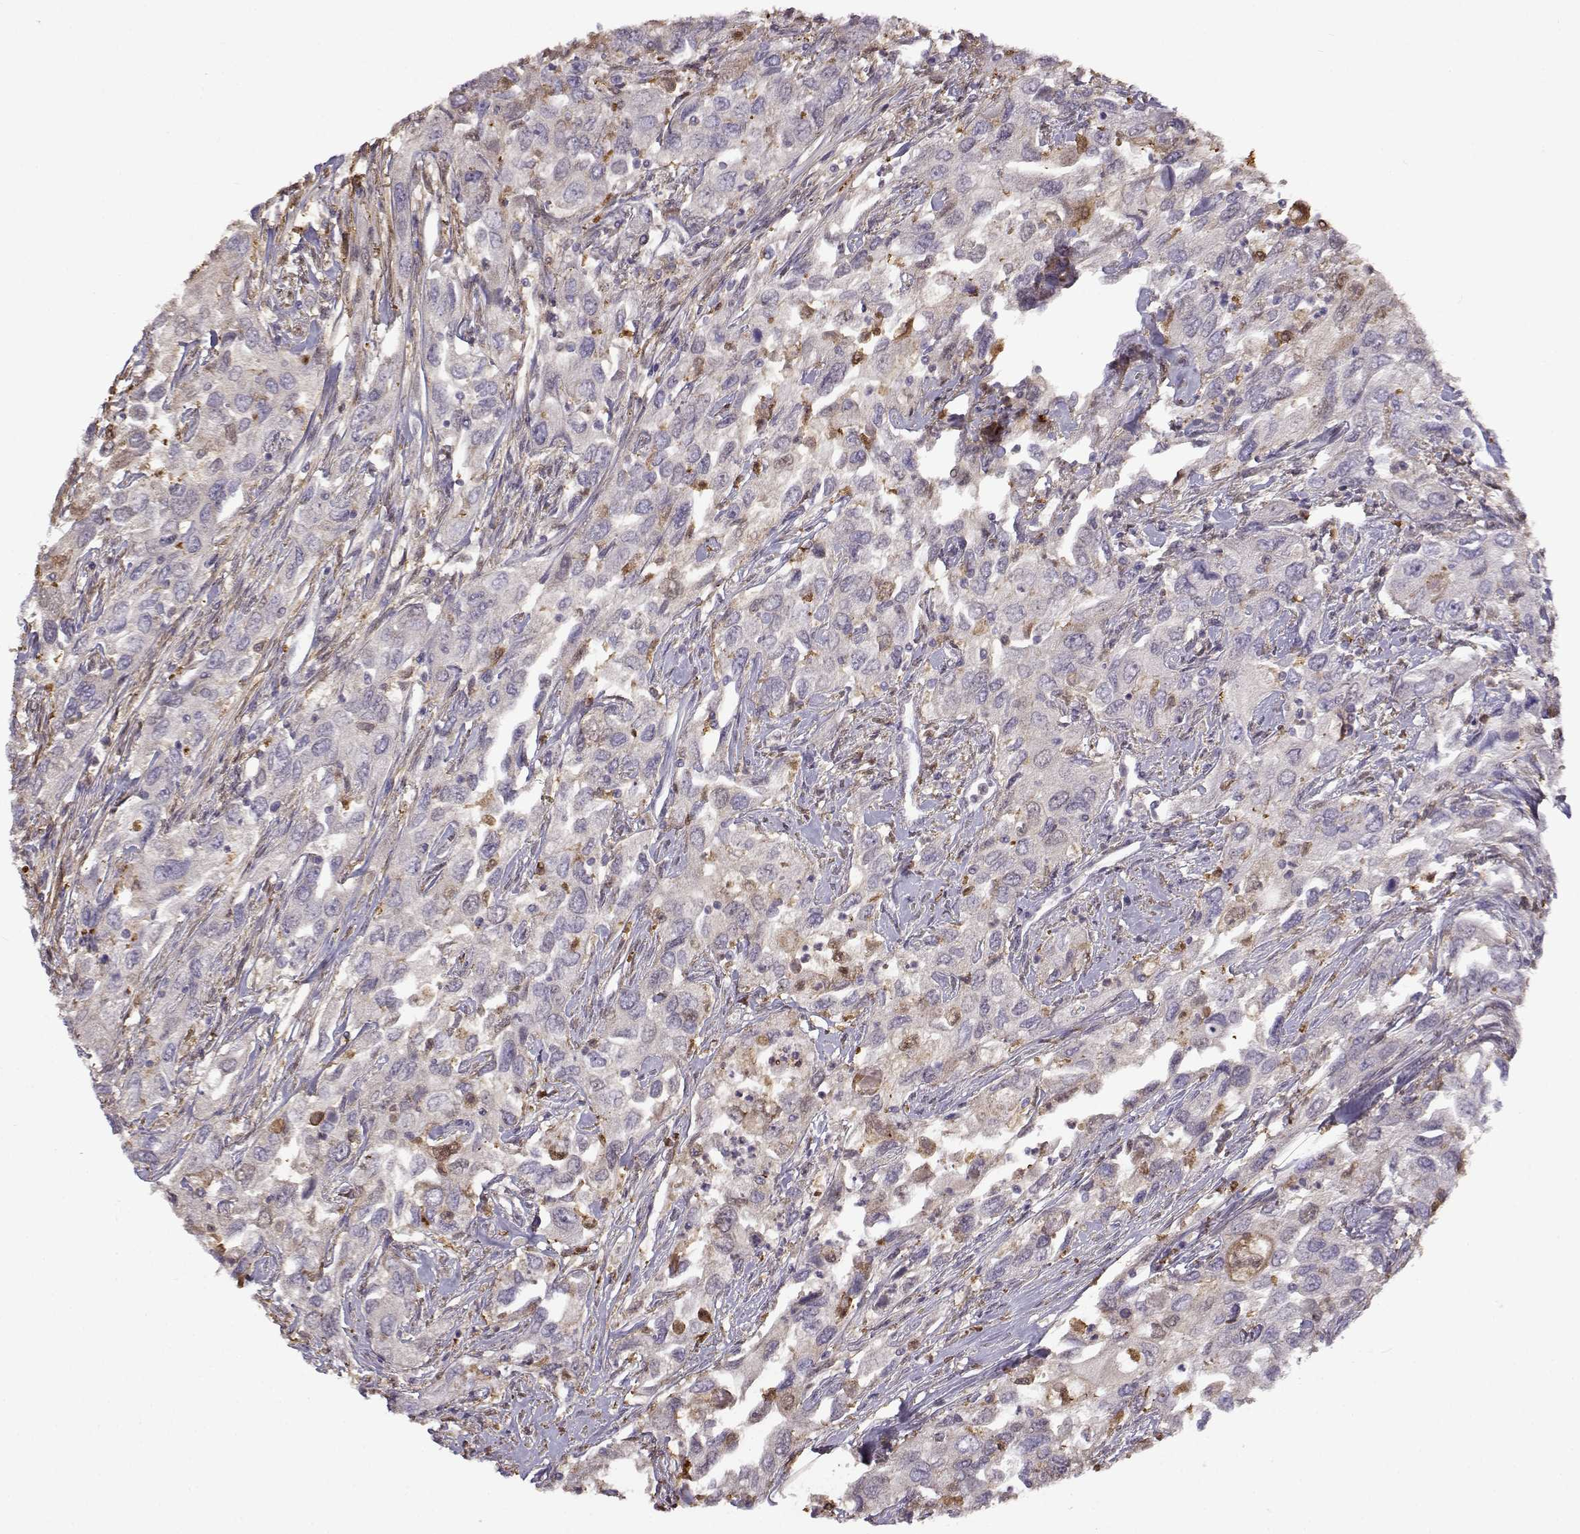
{"staining": {"intensity": "negative", "quantity": "none", "location": "none"}, "tissue": "urothelial cancer", "cell_type": "Tumor cells", "image_type": "cancer", "snomed": [{"axis": "morphology", "description": "Urothelial carcinoma, High grade"}, {"axis": "topography", "description": "Urinary bladder"}], "caption": "Immunohistochemistry (IHC) micrograph of neoplastic tissue: urothelial cancer stained with DAB (3,3'-diaminobenzidine) demonstrates no significant protein expression in tumor cells.", "gene": "UCP3", "patient": {"sex": "male", "age": 76}}